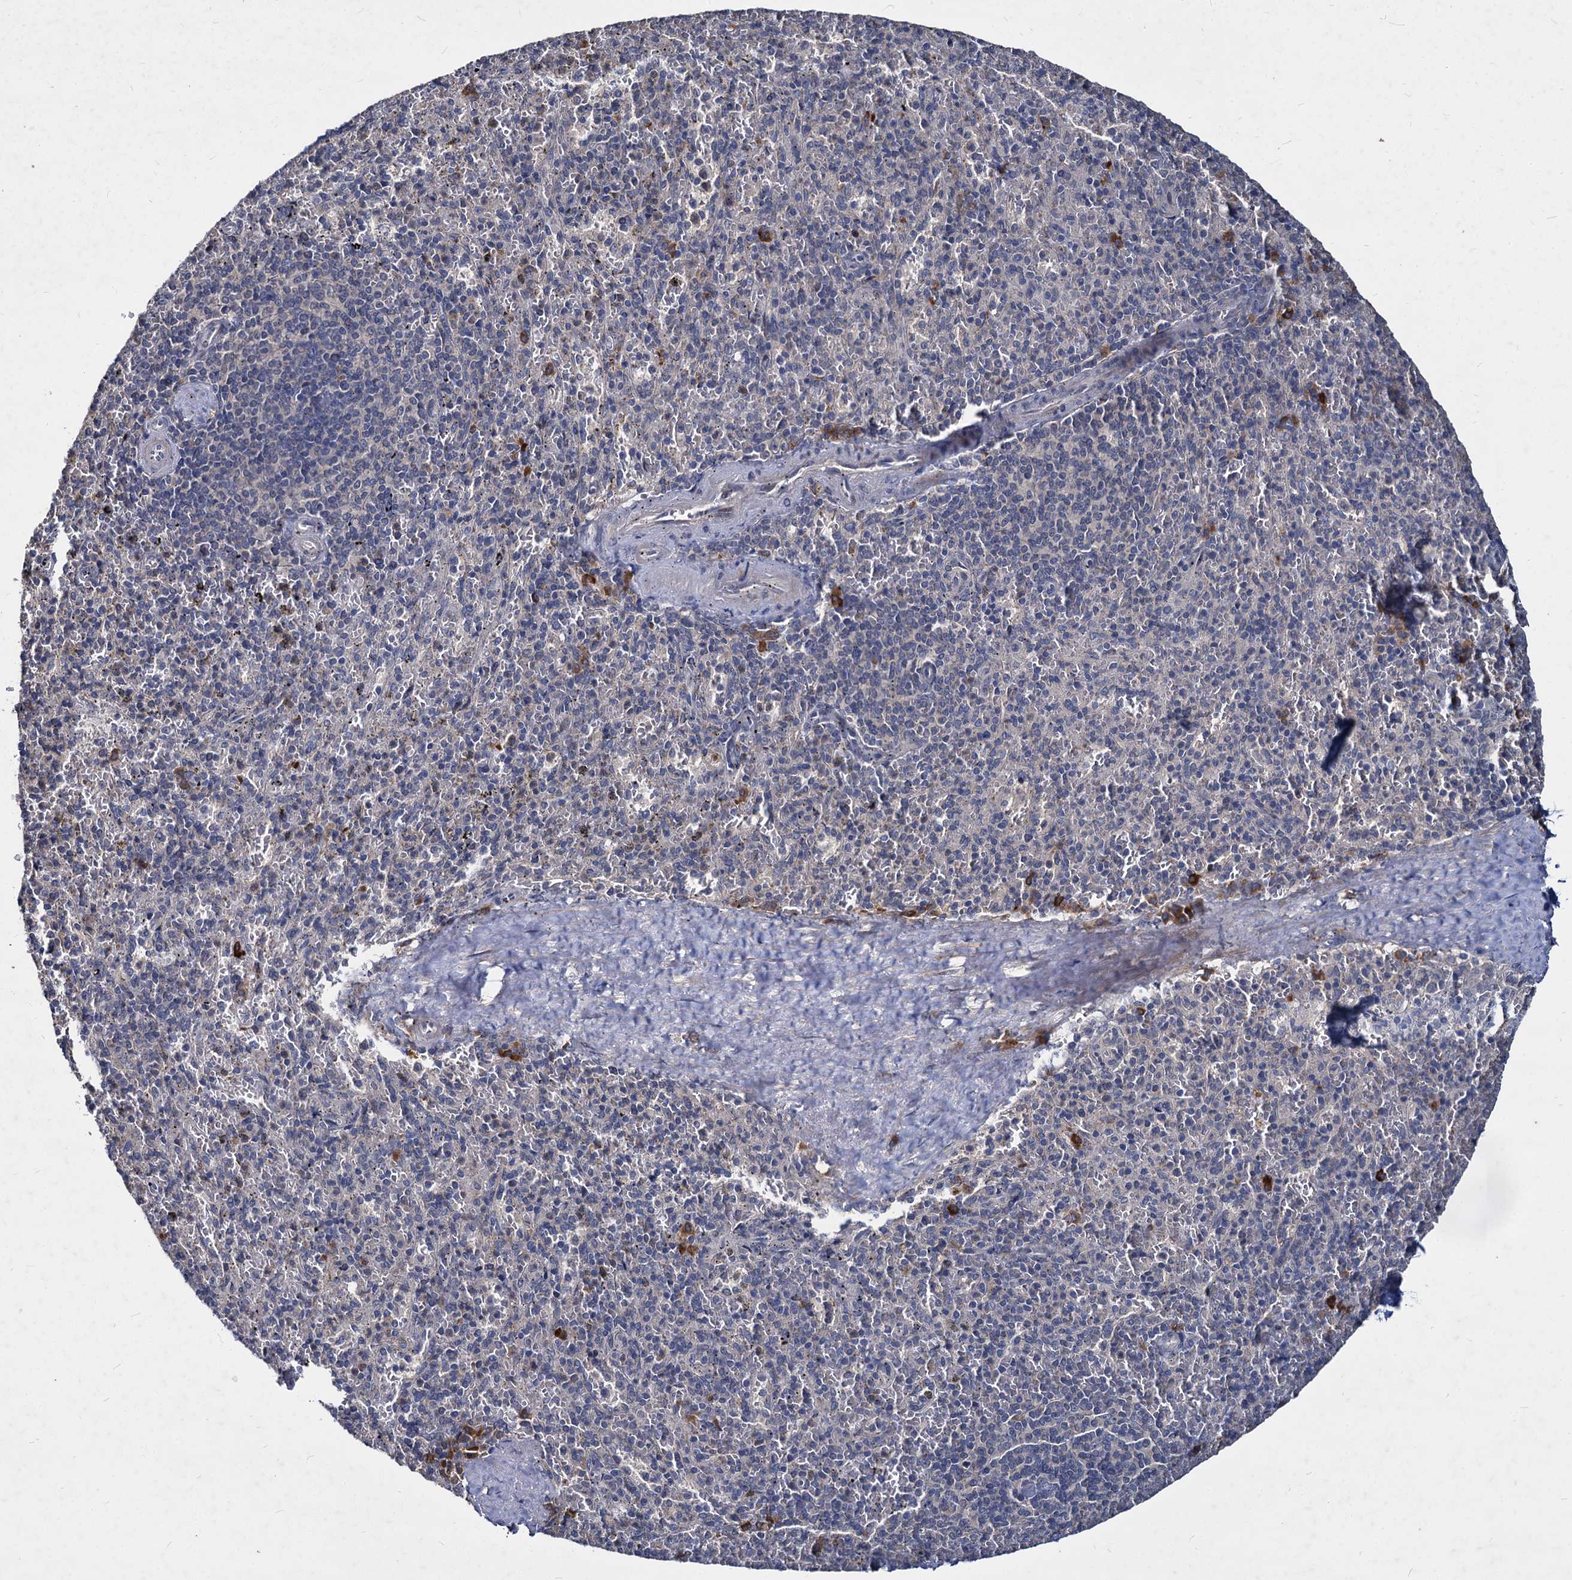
{"staining": {"intensity": "negative", "quantity": "none", "location": "none"}, "tissue": "spleen", "cell_type": "Cells in red pulp", "image_type": "normal", "snomed": [{"axis": "morphology", "description": "Normal tissue, NOS"}, {"axis": "topography", "description": "Spleen"}], "caption": "This is an immunohistochemistry (IHC) photomicrograph of benign spleen. There is no positivity in cells in red pulp.", "gene": "CCDC184", "patient": {"sex": "male", "age": 82}}